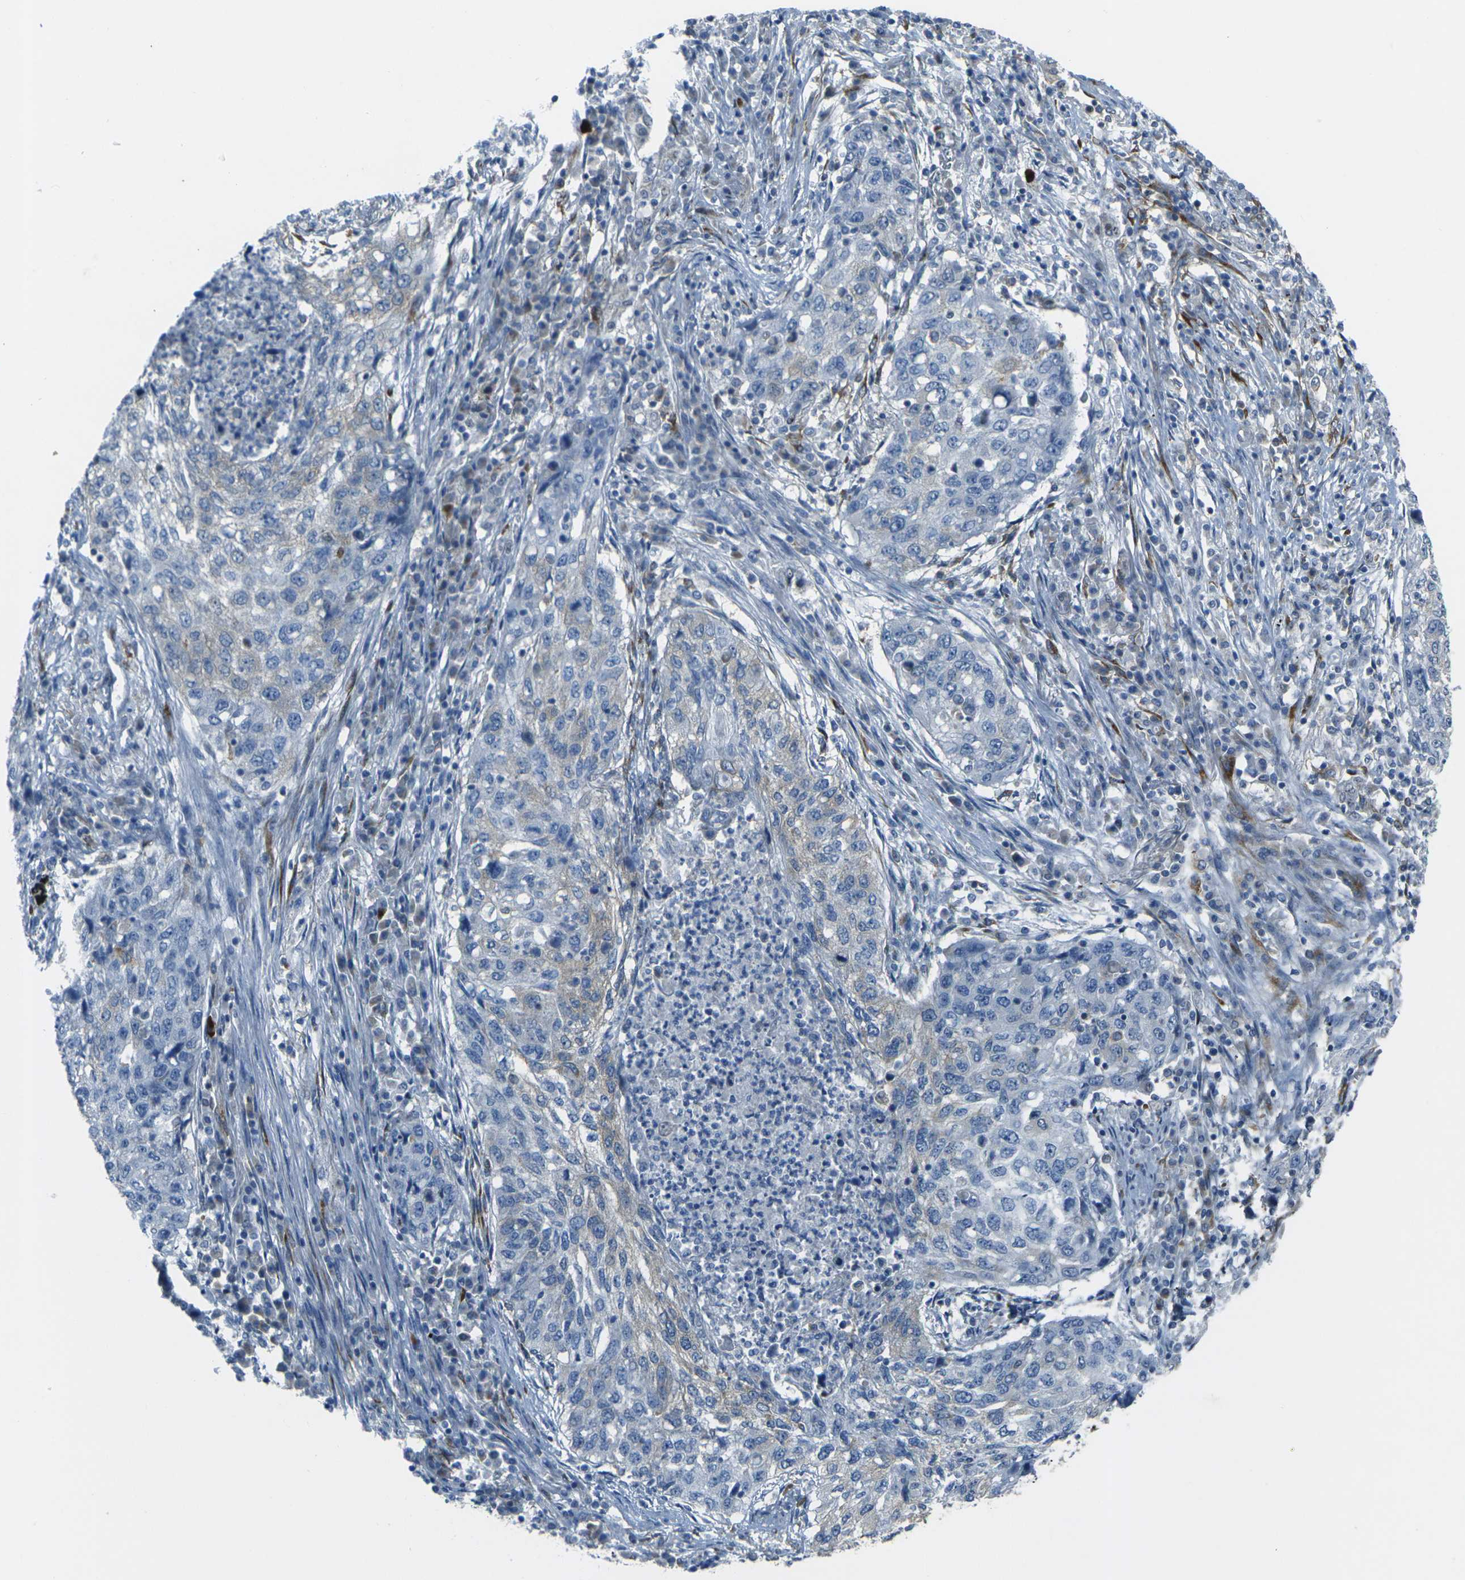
{"staining": {"intensity": "negative", "quantity": "none", "location": "none"}, "tissue": "lung cancer", "cell_type": "Tumor cells", "image_type": "cancer", "snomed": [{"axis": "morphology", "description": "Squamous cell carcinoma, NOS"}, {"axis": "topography", "description": "Lung"}], "caption": "Protein analysis of lung cancer (squamous cell carcinoma) displays no significant expression in tumor cells.", "gene": "CELSR2", "patient": {"sex": "female", "age": 63}}